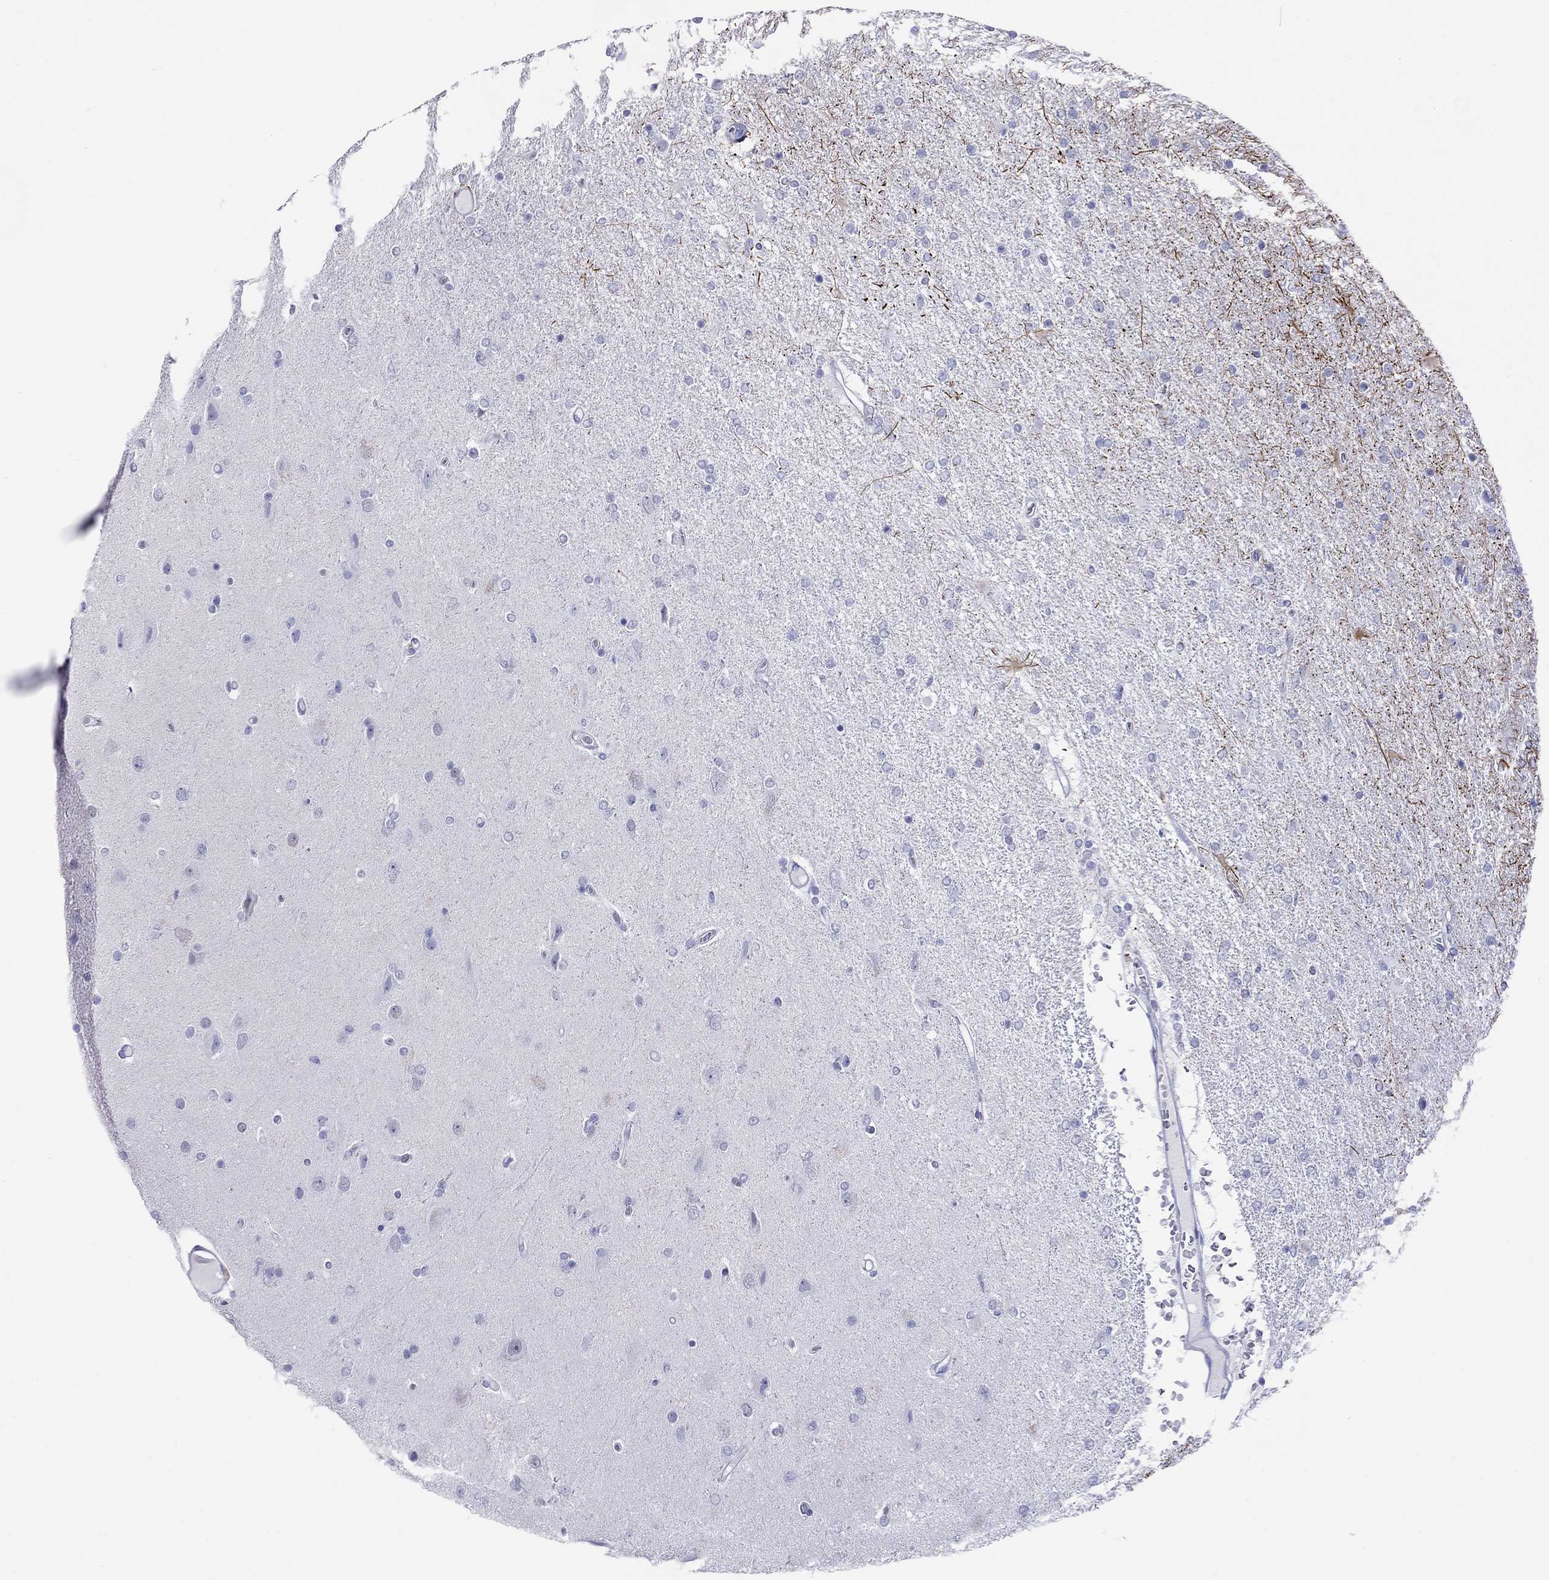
{"staining": {"intensity": "negative", "quantity": "none", "location": "none"}, "tissue": "glioma", "cell_type": "Tumor cells", "image_type": "cancer", "snomed": [{"axis": "morphology", "description": "Glioma, malignant, High grade"}, {"axis": "topography", "description": "Cerebral cortex"}], "caption": "IHC image of neoplastic tissue: malignant high-grade glioma stained with DAB (3,3'-diaminobenzidine) demonstrates no significant protein staining in tumor cells. (DAB IHC, high magnification).", "gene": "CHRNB3", "patient": {"sex": "male", "age": 70}}